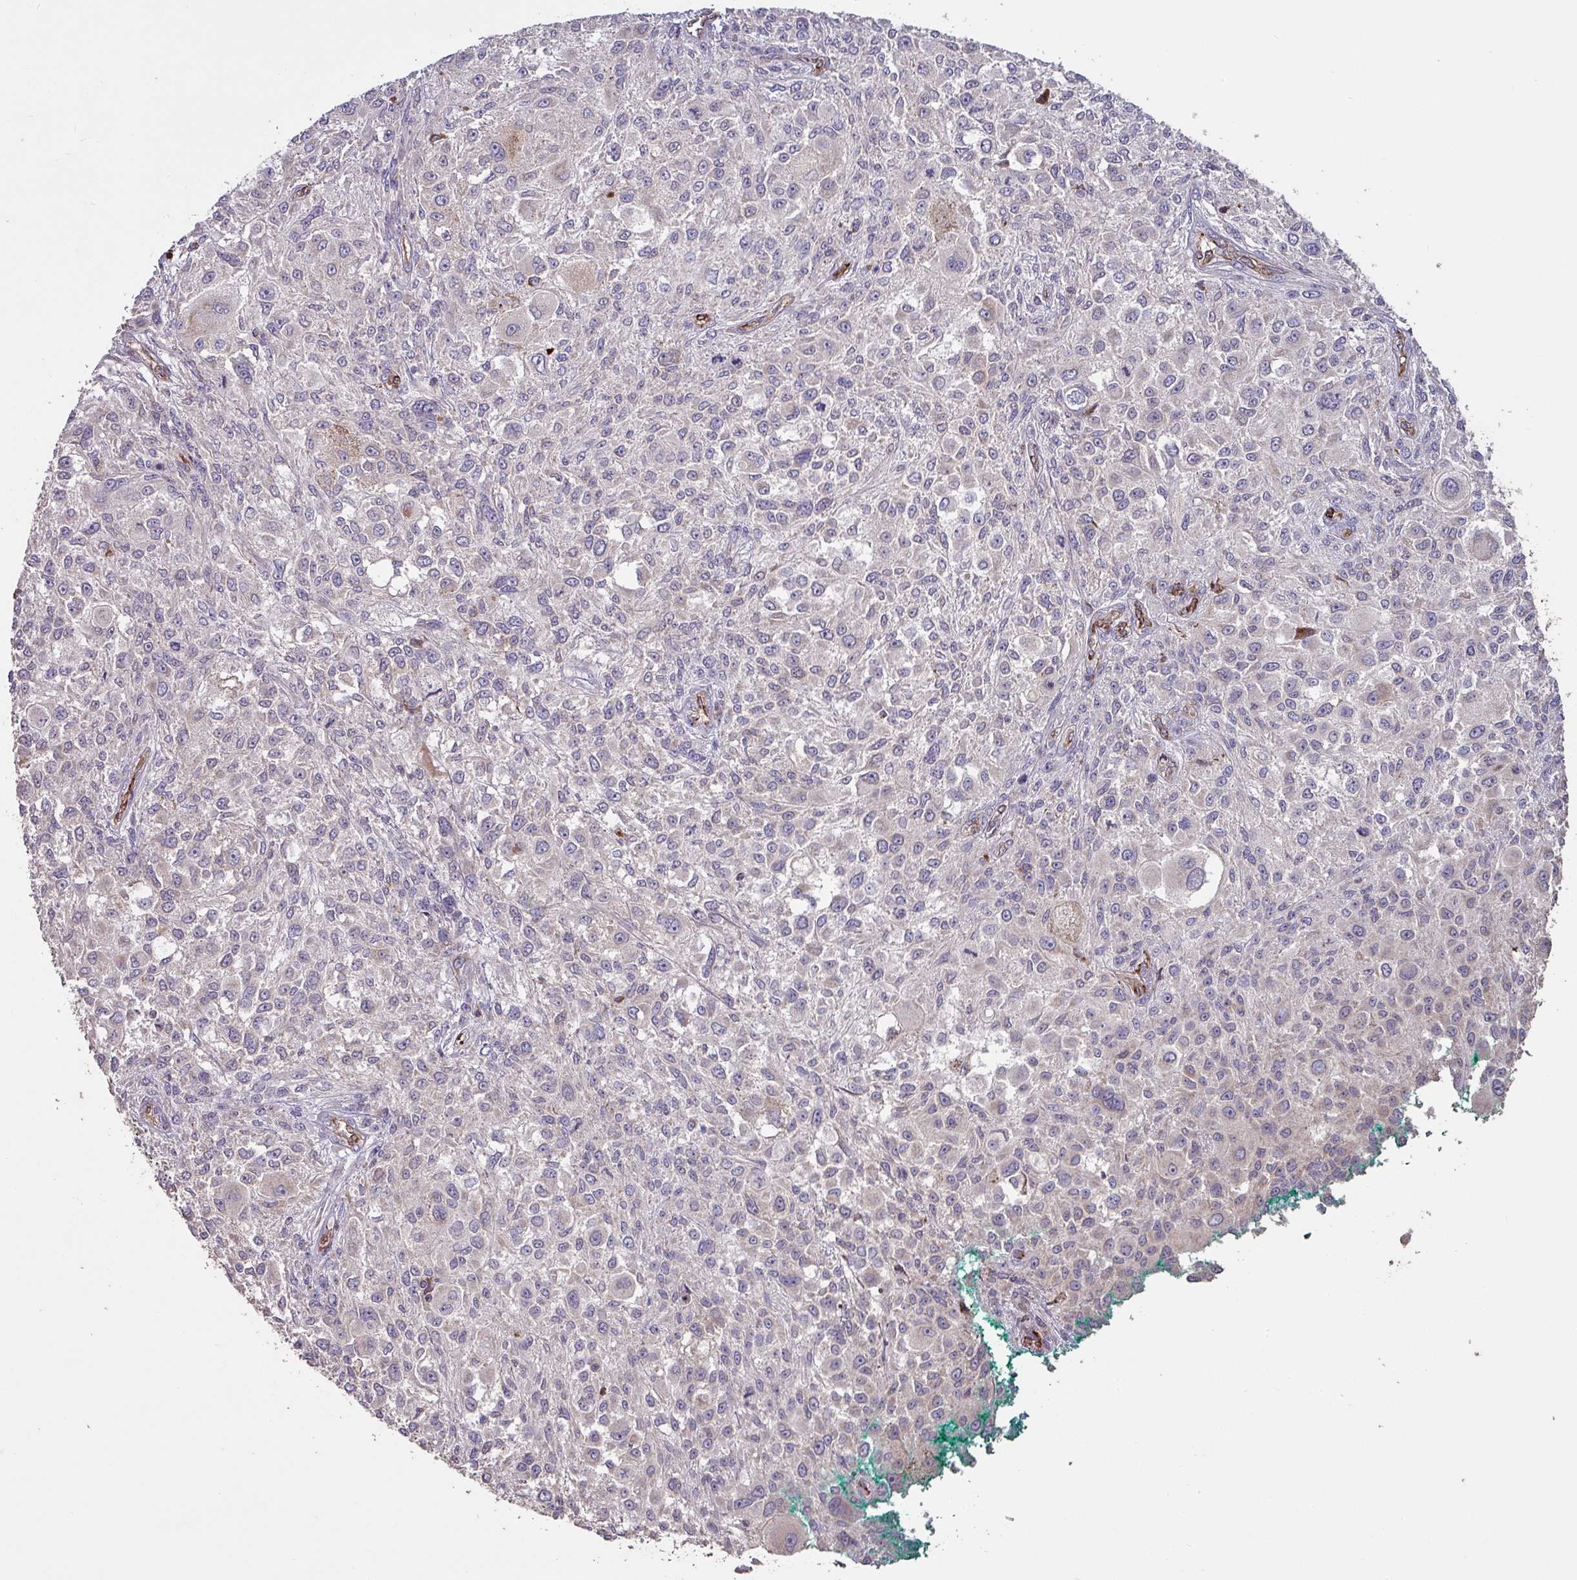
{"staining": {"intensity": "negative", "quantity": "none", "location": "none"}, "tissue": "melanoma", "cell_type": "Tumor cells", "image_type": "cancer", "snomed": [{"axis": "morphology", "description": "Necrosis, NOS"}, {"axis": "morphology", "description": "Malignant melanoma, NOS"}, {"axis": "topography", "description": "Skin"}], "caption": "Image shows no significant protein expression in tumor cells of malignant melanoma. (DAB (3,3'-diaminobenzidine) immunohistochemistry visualized using brightfield microscopy, high magnification).", "gene": "RPL23A", "patient": {"sex": "female", "age": 87}}